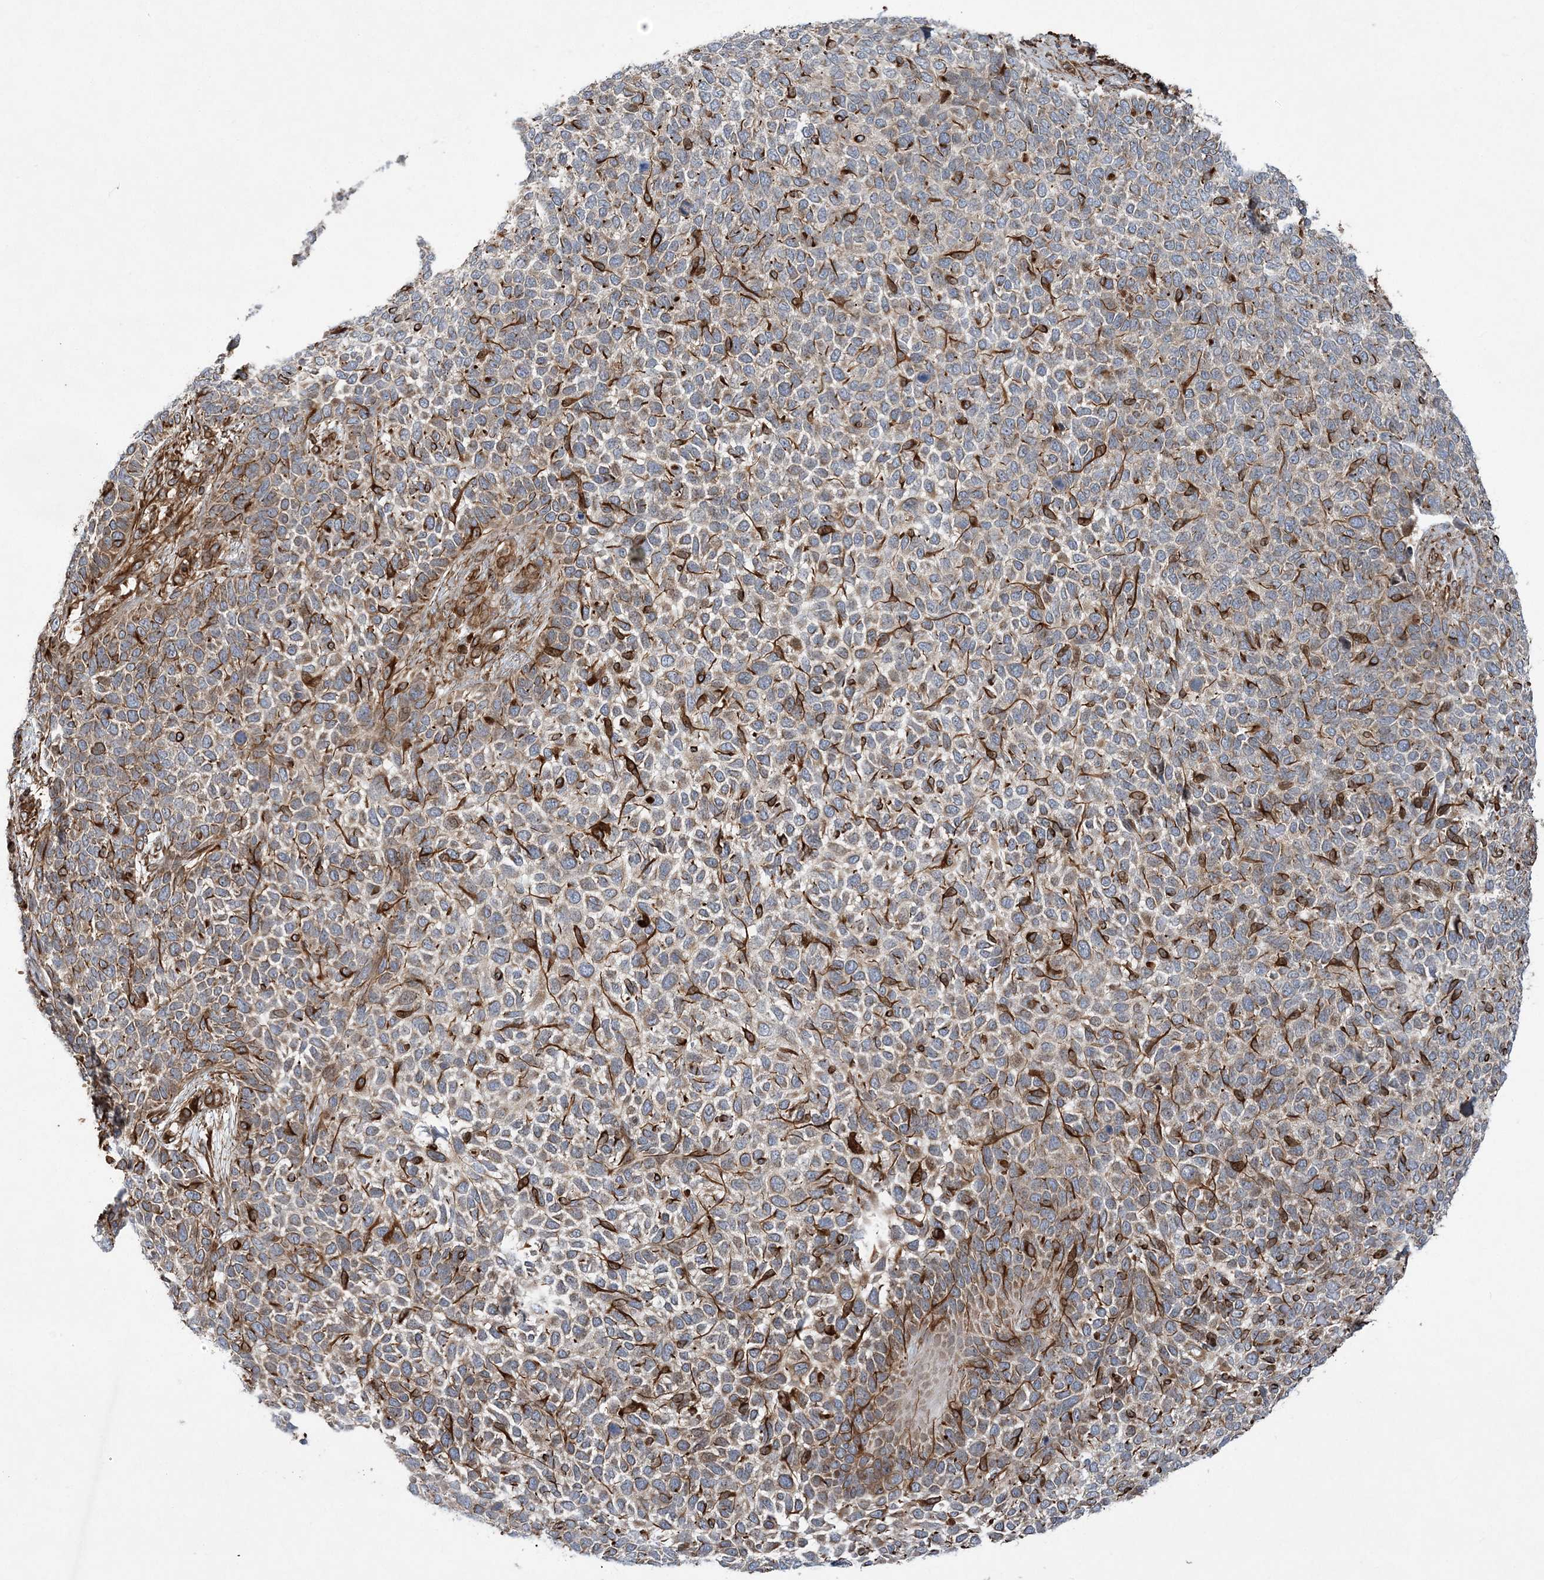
{"staining": {"intensity": "weak", "quantity": "<25%", "location": "cytoplasmic/membranous"}, "tissue": "skin cancer", "cell_type": "Tumor cells", "image_type": "cancer", "snomed": [{"axis": "morphology", "description": "Basal cell carcinoma"}, {"axis": "topography", "description": "Skin"}], "caption": "Immunohistochemistry (IHC) photomicrograph of basal cell carcinoma (skin) stained for a protein (brown), which demonstrates no staining in tumor cells. (DAB (3,3'-diaminobenzidine) immunohistochemistry visualized using brightfield microscopy, high magnification).", "gene": "FAM114A2", "patient": {"sex": "female", "age": 84}}